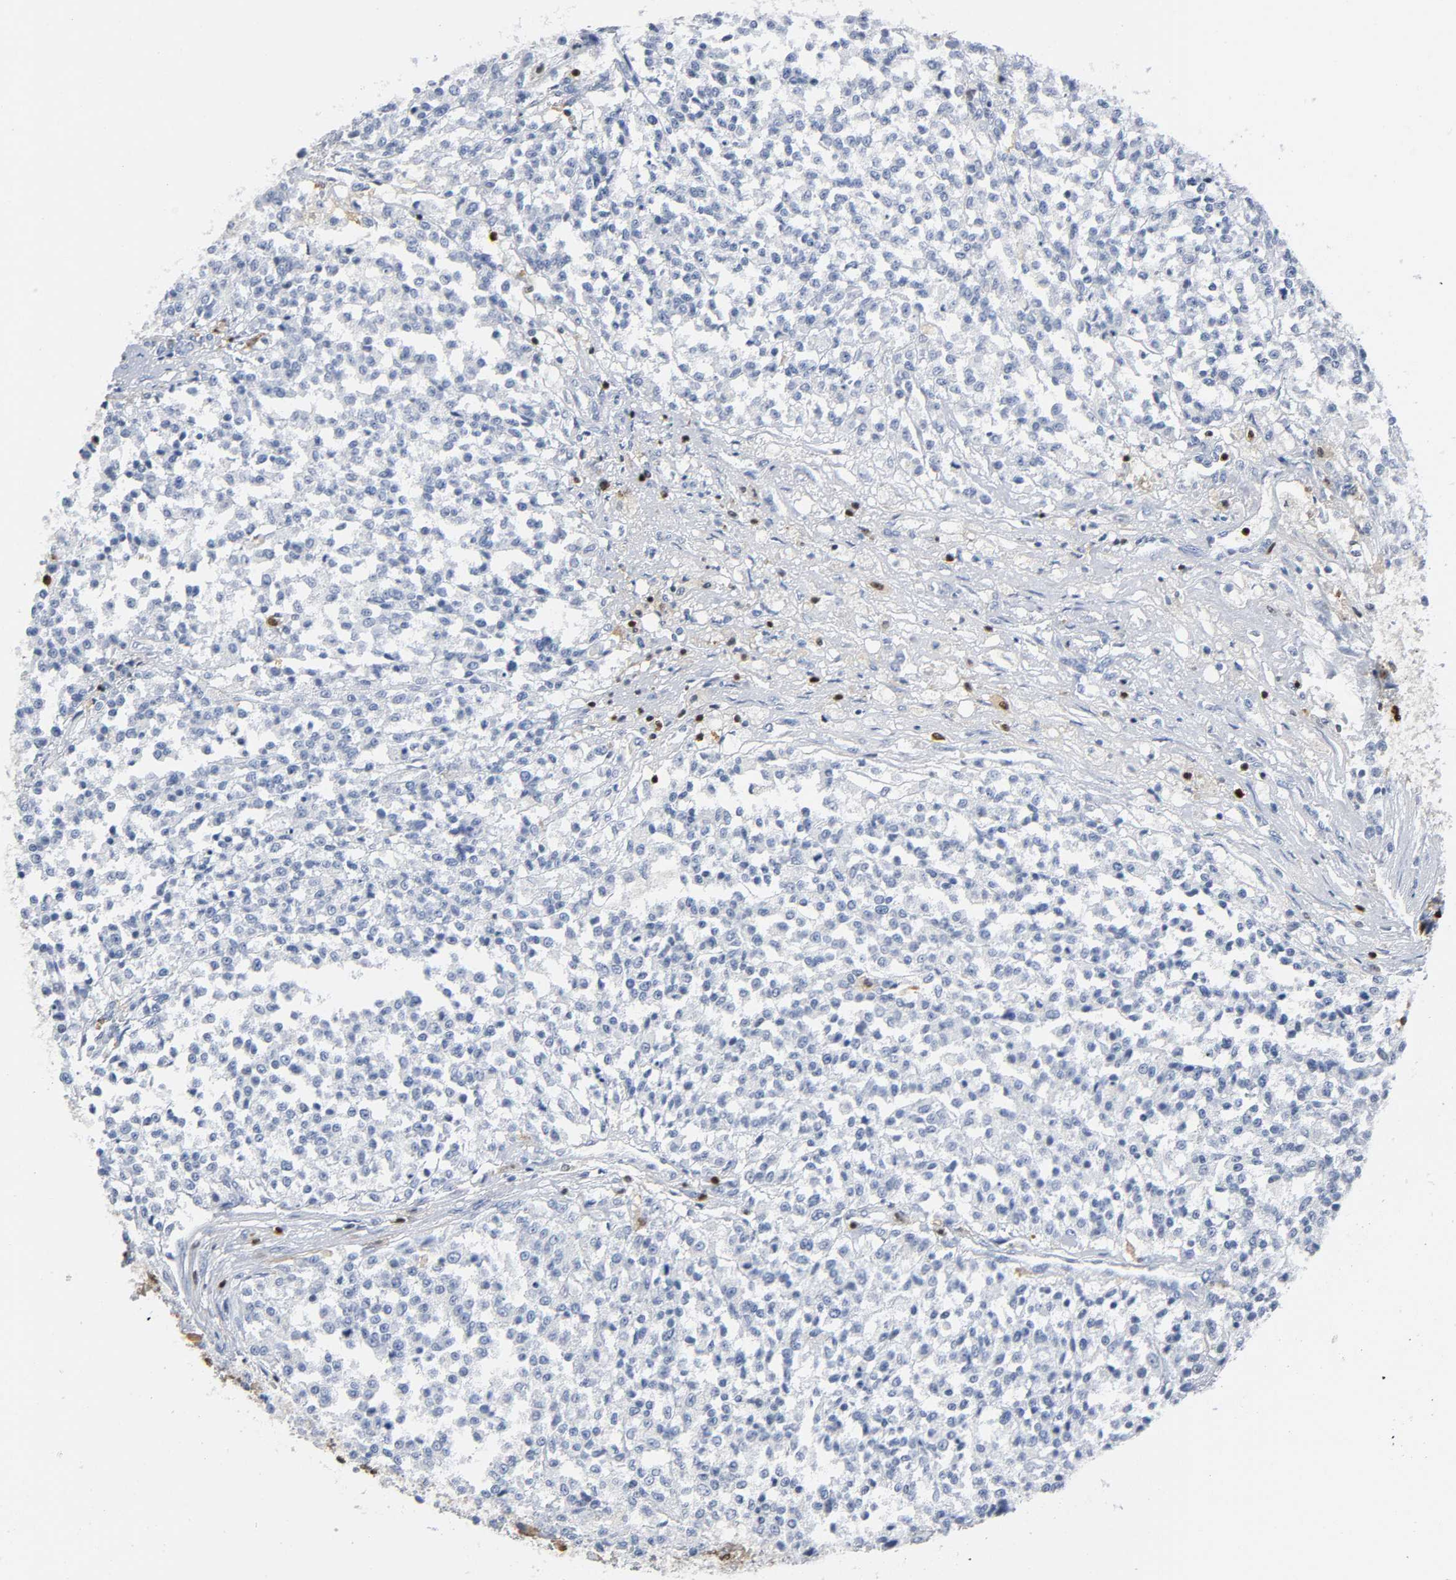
{"staining": {"intensity": "negative", "quantity": "none", "location": "none"}, "tissue": "testis cancer", "cell_type": "Tumor cells", "image_type": "cancer", "snomed": [{"axis": "morphology", "description": "Seminoma, NOS"}, {"axis": "topography", "description": "Testis"}], "caption": "Immunohistochemistry of human testis cancer (seminoma) exhibits no expression in tumor cells.", "gene": "DOK2", "patient": {"sex": "male", "age": 59}}